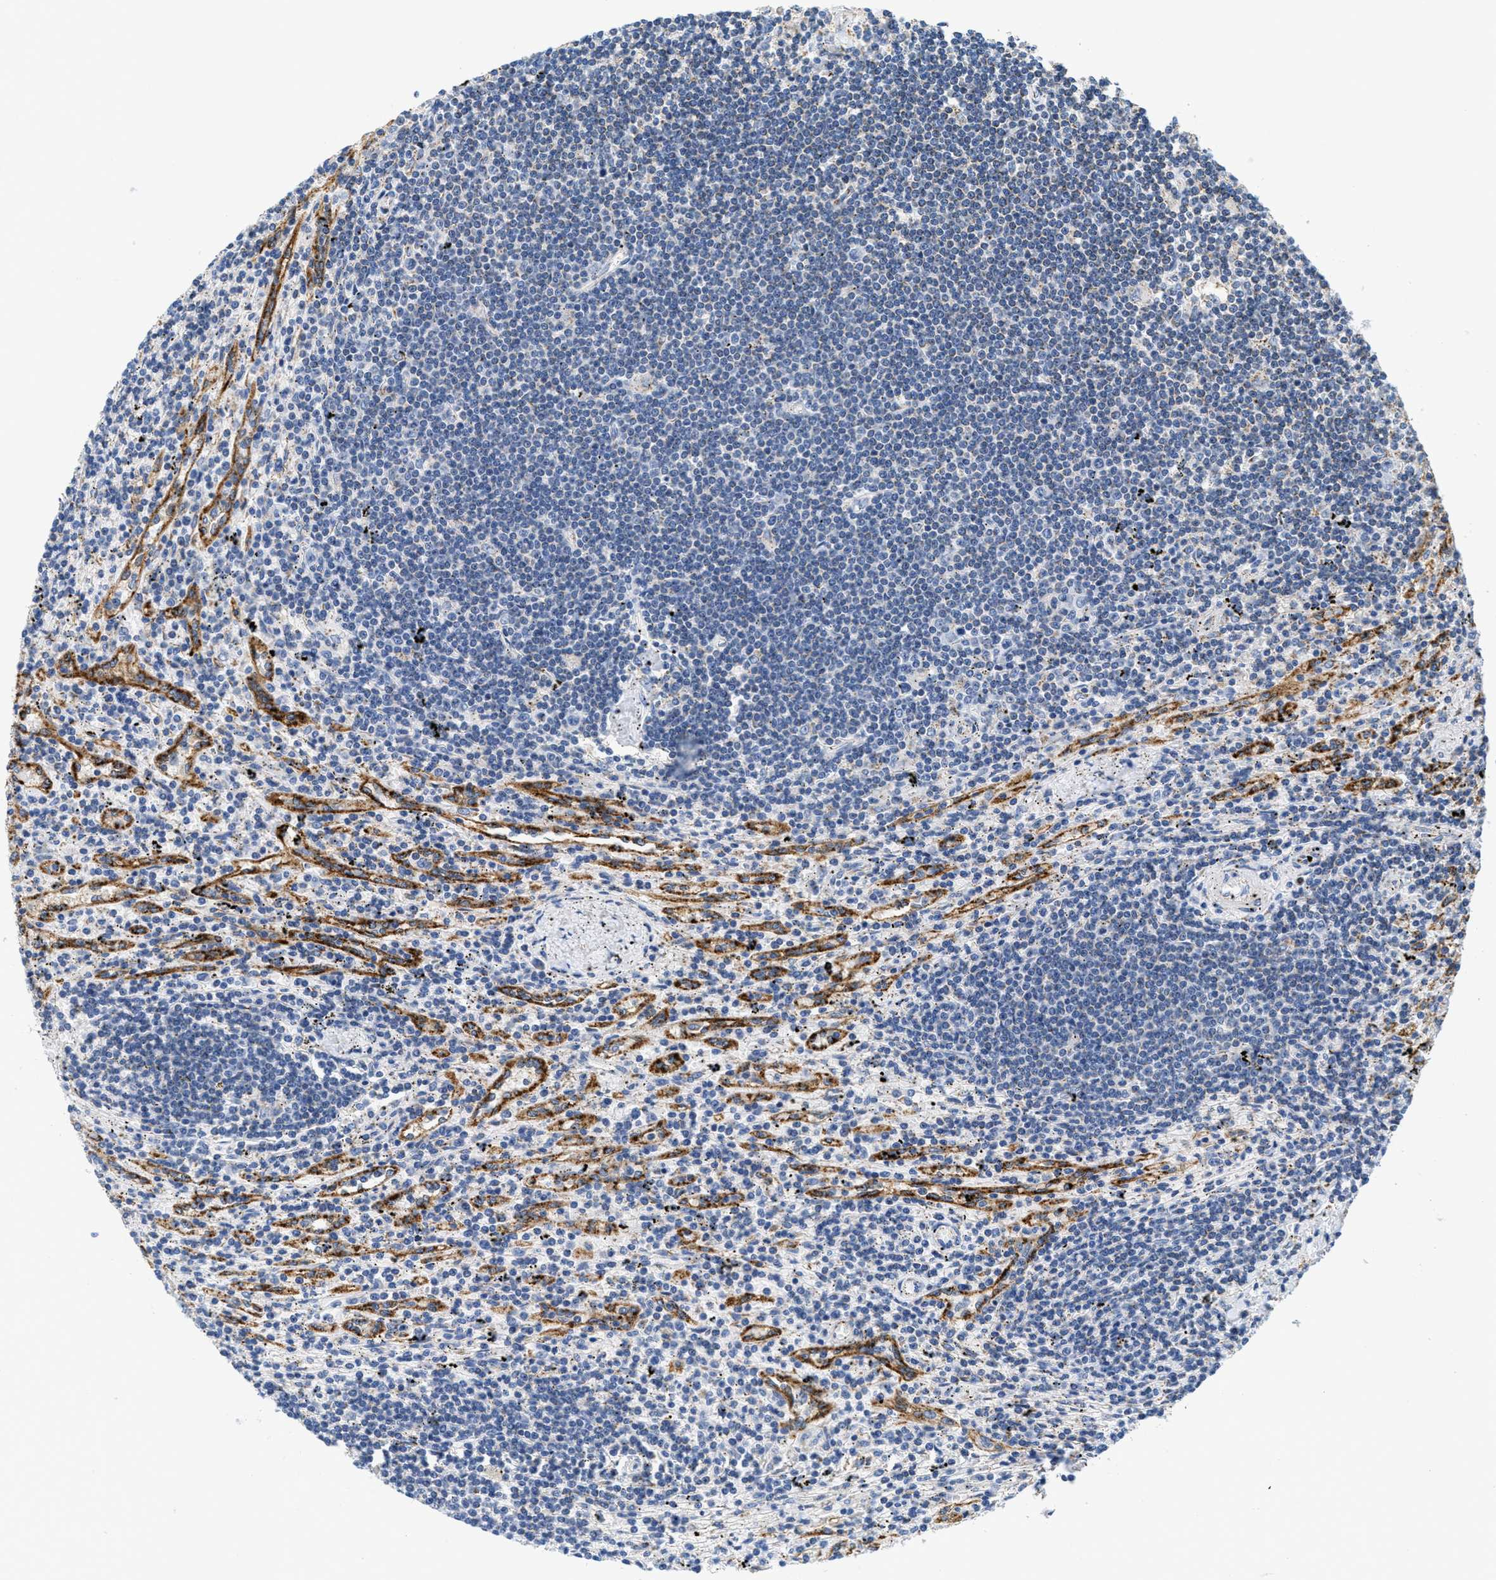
{"staining": {"intensity": "weak", "quantity": "<25%", "location": "cytoplasmic/membranous"}, "tissue": "lymphoma", "cell_type": "Tumor cells", "image_type": "cancer", "snomed": [{"axis": "morphology", "description": "Malignant lymphoma, non-Hodgkin's type, Low grade"}, {"axis": "topography", "description": "Spleen"}], "caption": "High magnification brightfield microscopy of lymphoma stained with DAB (3,3'-diaminobenzidine) (brown) and counterstained with hematoxylin (blue): tumor cells show no significant staining. The staining was performed using DAB (3,3'-diaminobenzidine) to visualize the protein expression in brown, while the nuclei were stained in blue with hematoxylin (Magnification: 20x).", "gene": "KCNJ5", "patient": {"sex": "male", "age": 76}}